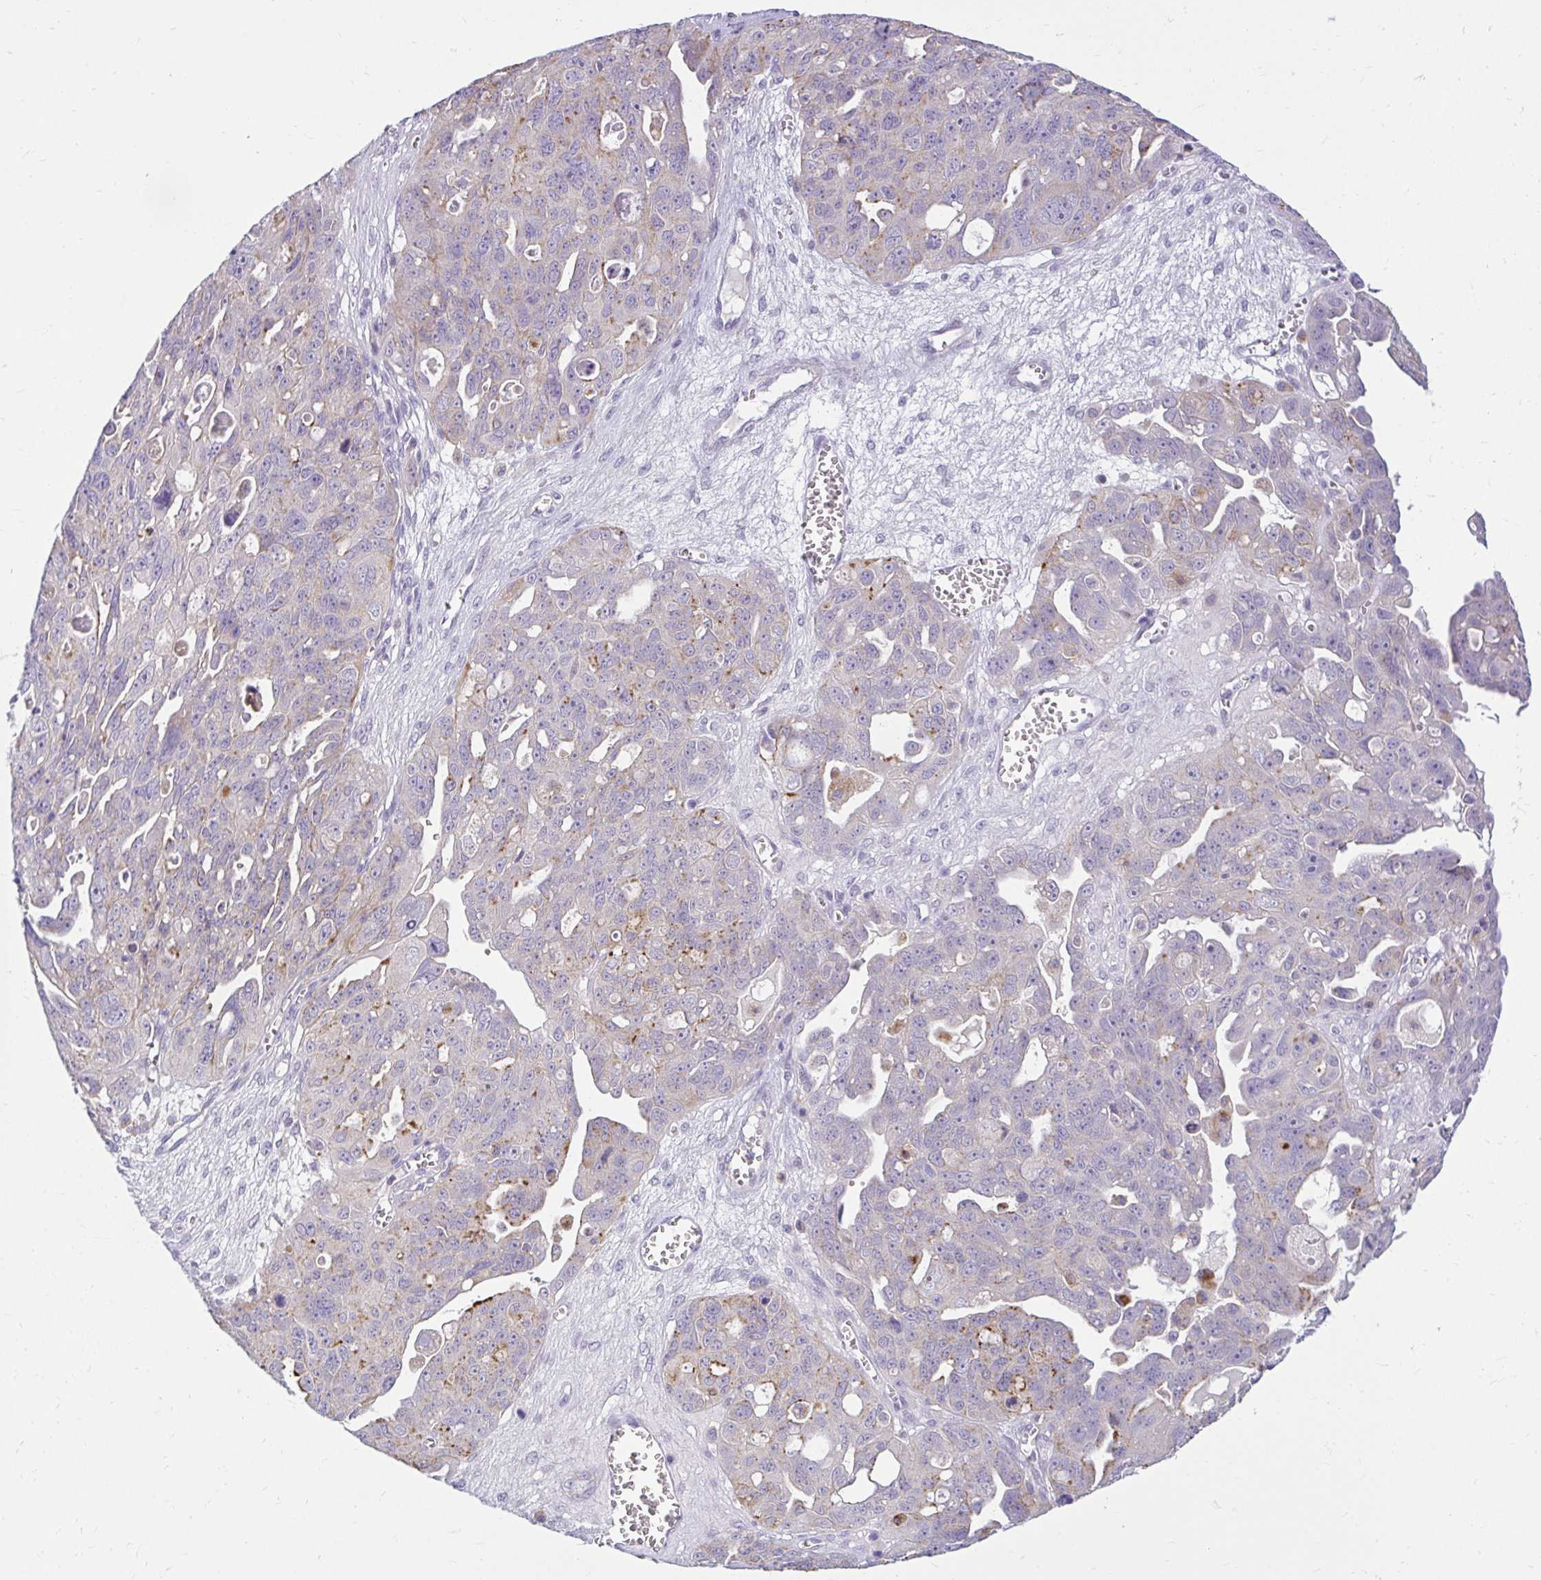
{"staining": {"intensity": "moderate", "quantity": "<25%", "location": "cytoplasmic/membranous"}, "tissue": "ovarian cancer", "cell_type": "Tumor cells", "image_type": "cancer", "snomed": [{"axis": "morphology", "description": "Carcinoma, endometroid"}, {"axis": "topography", "description": "Ovary"}], "caption": "Ovarian endometroid carcinoma stained with a brown dye shows moderate cytoplasmic/membranous positive expression in about <25% of tumor cells.", "gene": "PKN3", "patient": {"sex": "female", "age": 70}}